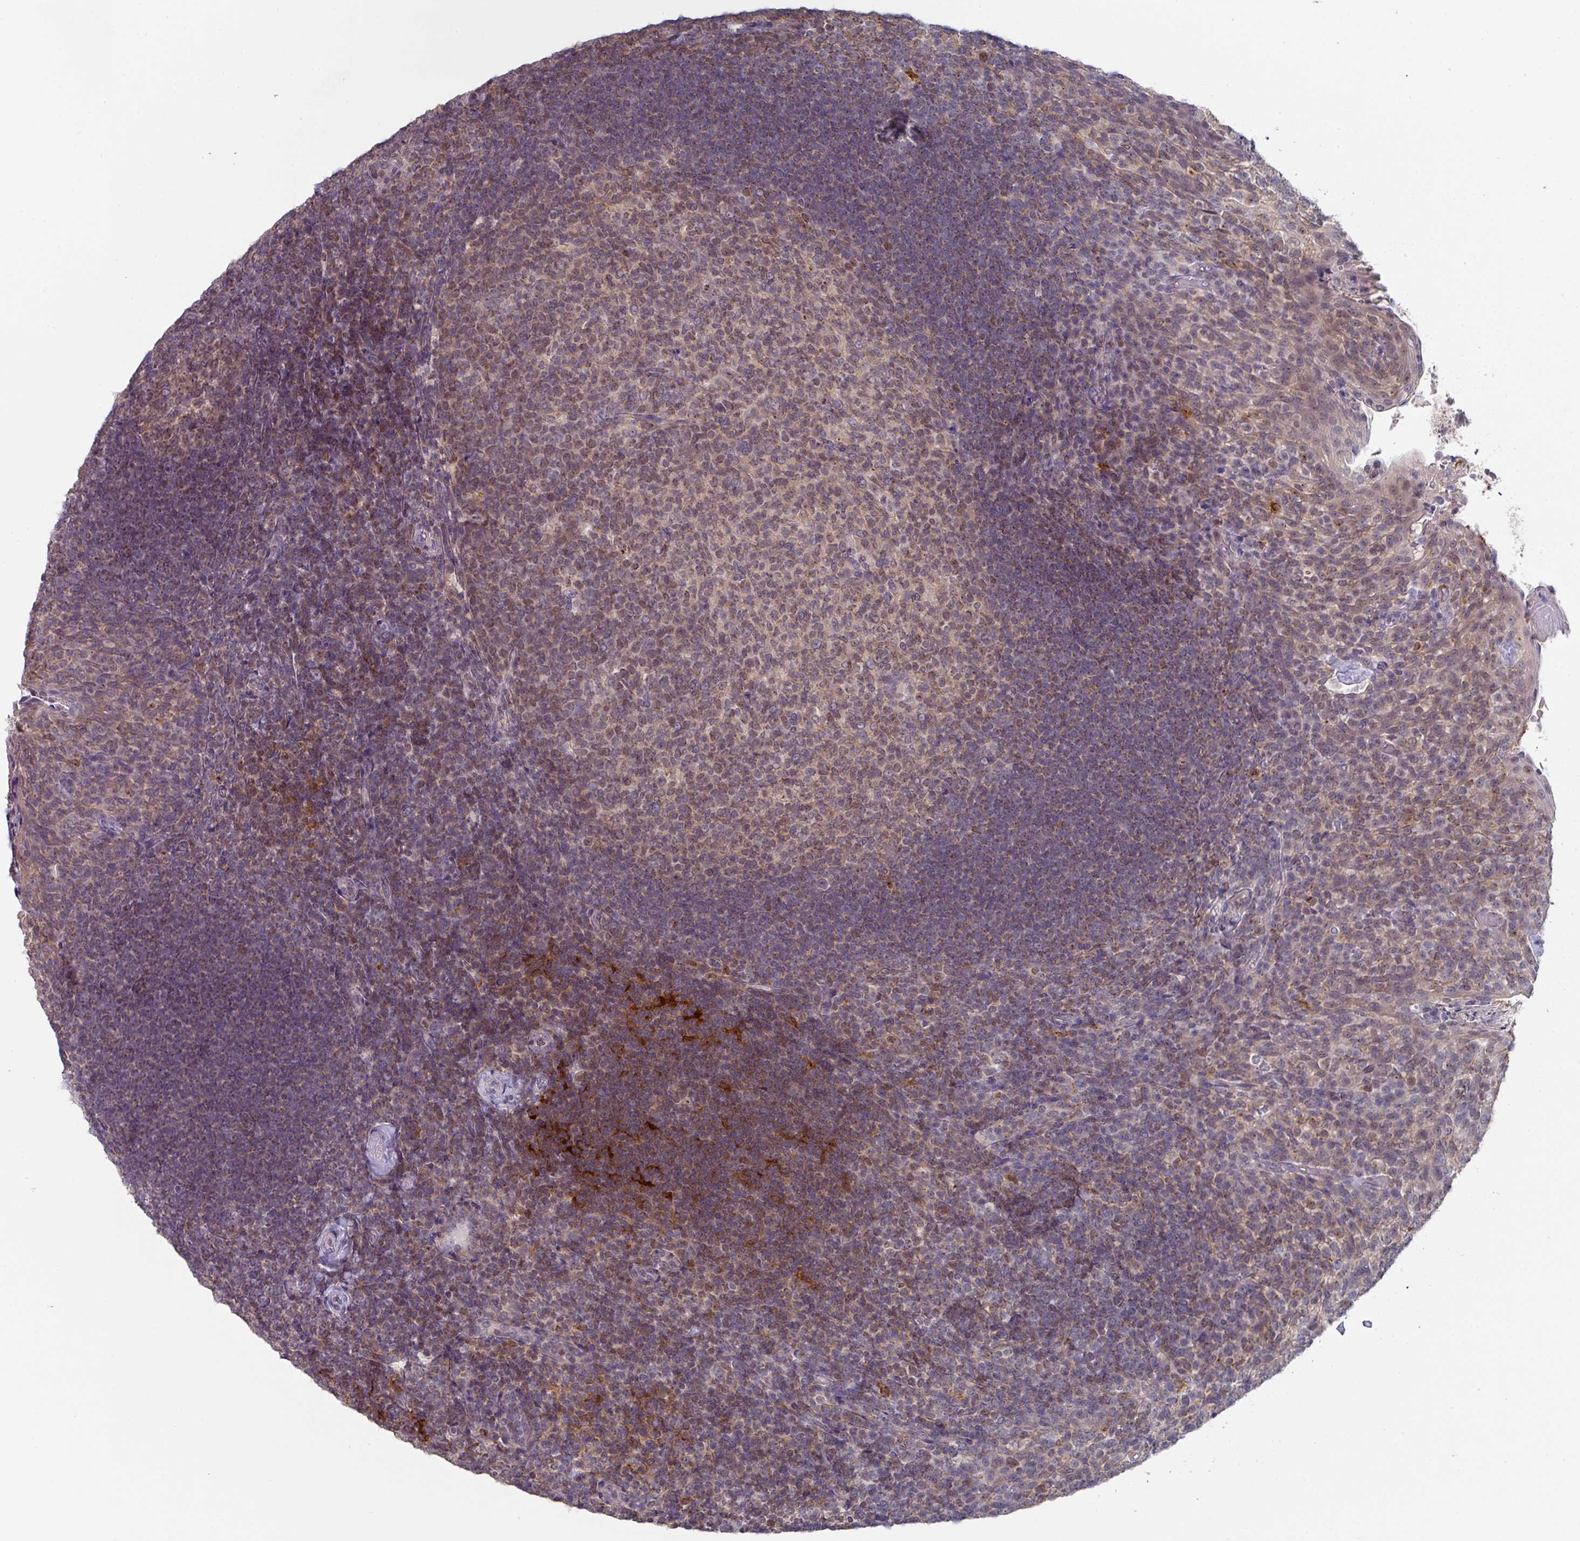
{"staining": {"intensity": "moderate", "quantity": "25%-75%", "location": "nuclear"}, "tissue": "tonsil", "cell_type": "Germinal center cells", "image_type": "normal", "snomed": [{"axis": "morphology", "description": "Normal tissue, NOS"}, {"axis": "topography", "description": "Tonsil"}], "caption": "Immunohistochemical staining of unremarkable tonsil shows 25%-75% levels of moderate nuclear protein expression in about 25%-75% of germinal center cells.", "gene": "DCAF12L1", "patient": {"sex": "female", "age": 10}}